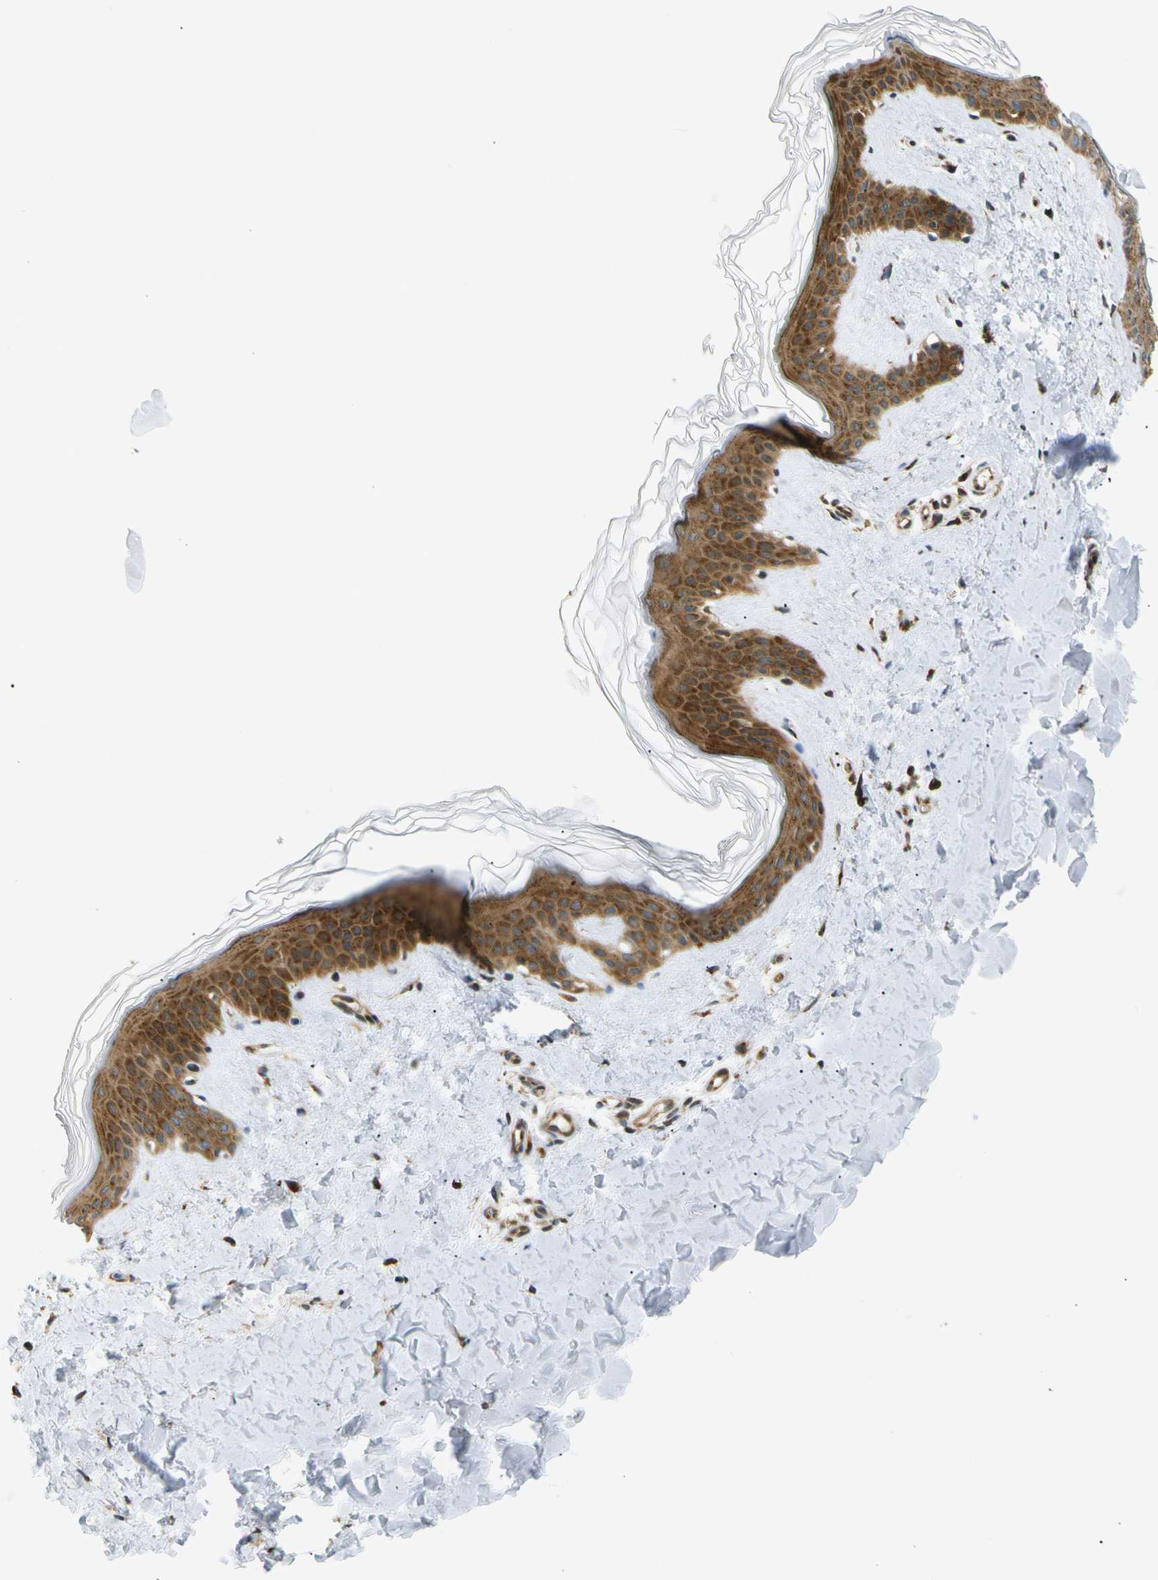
{"staining": {"intensity": "strong", "quantity": ">75%", "location": "cytoplasmic/membranous"}, "tissue": "skin", "cell_type": "Fibroblasts", "image_type": "normal", "snomed": [{"axis": "morphology", "description": "Normal tissue, NOS"}, {"axis": "topography", "description": "Skin"}], "caption": "Brown immunohistochemical staining in normal human skin exhibits strong cytoplasmic/membranous staining in about >75% of fibroblasts.", "gene": "ABCE1", "patient": {"sex": "female", "age": 41}}